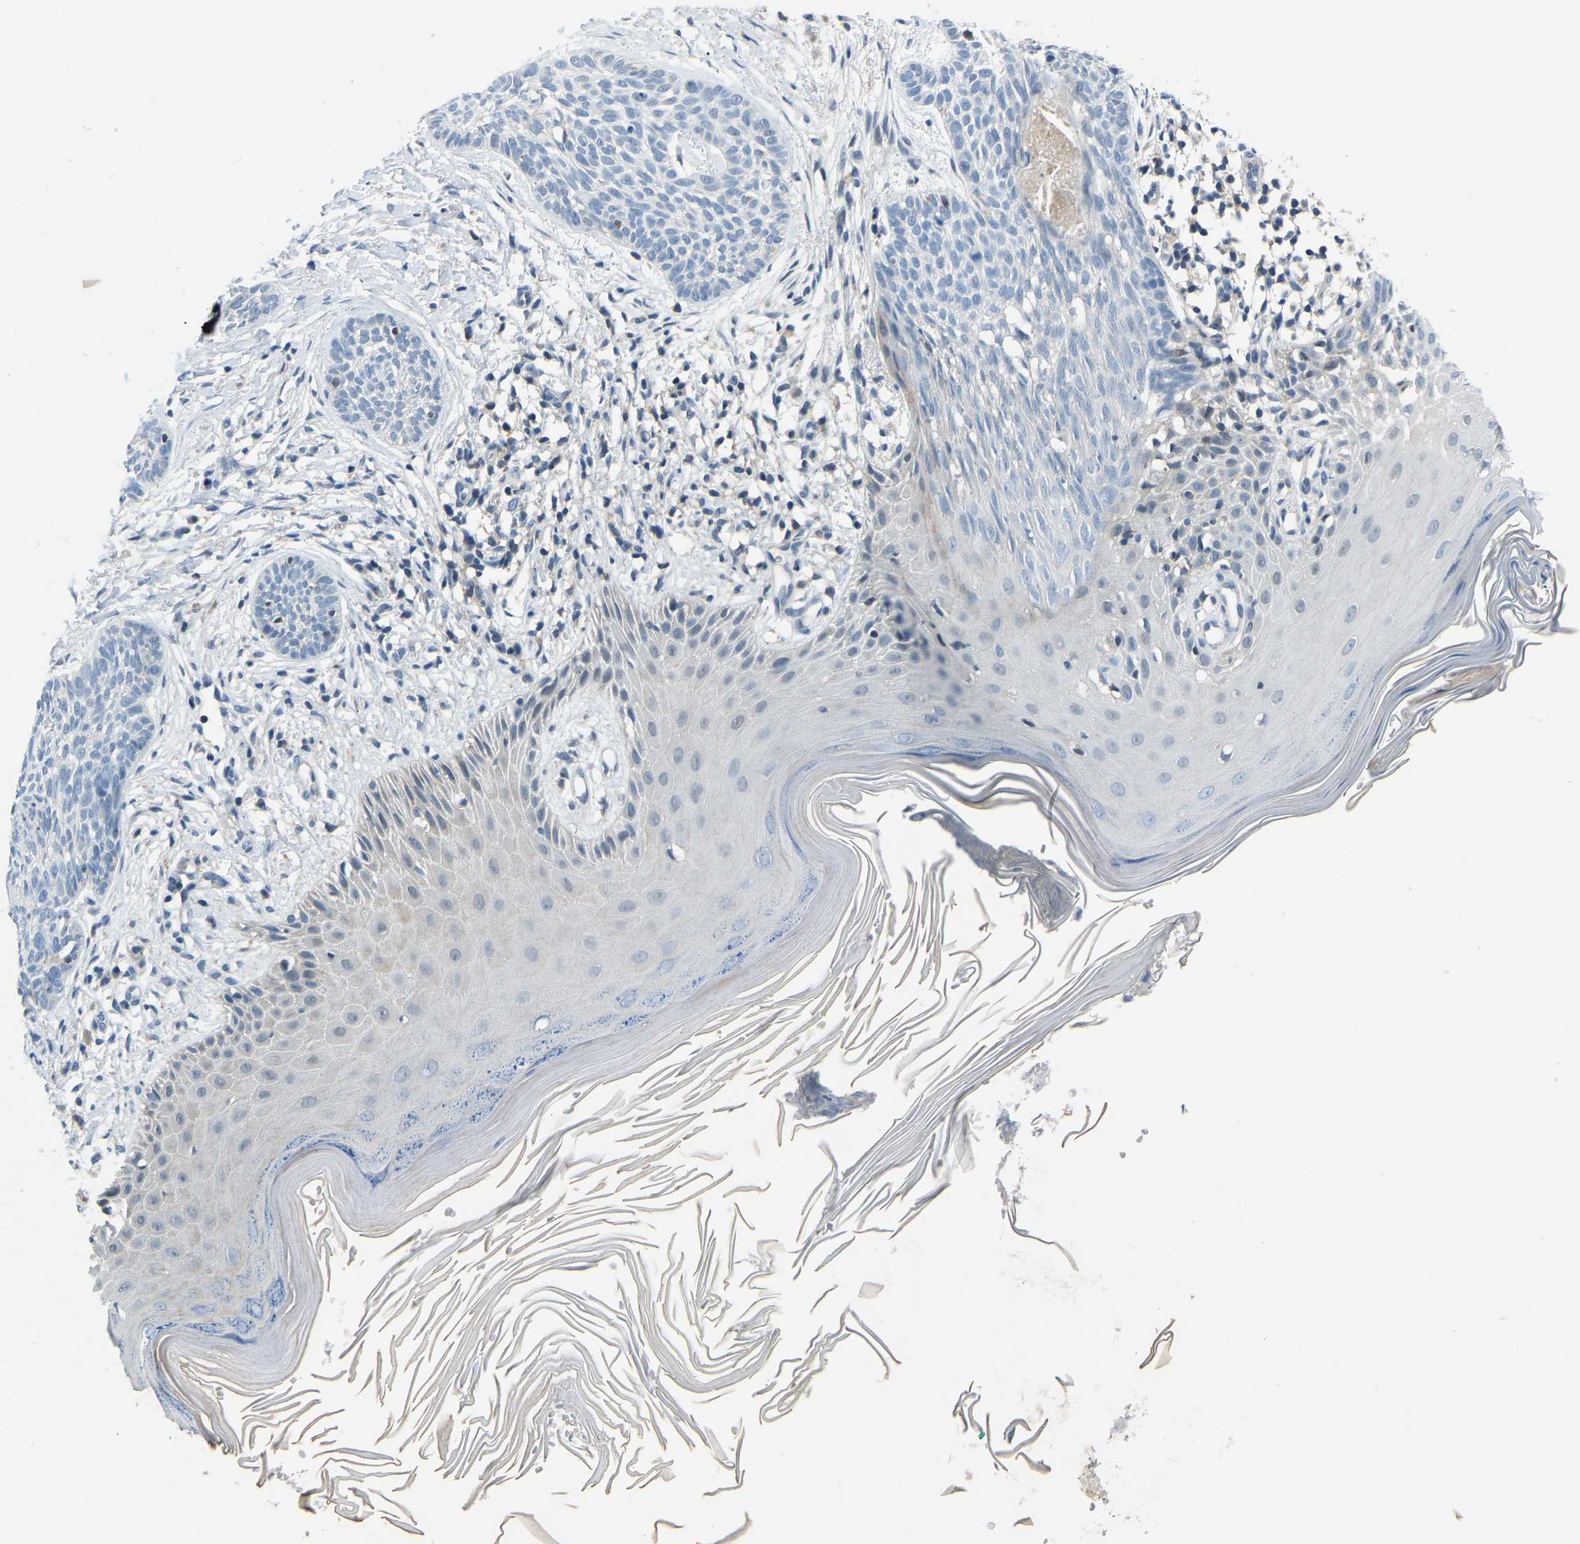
{"staining": {"intensity": "negative", "quantity": "none", "location": "none"}, "tissue": "skin cancer", "cell_type": "Tumor cells", "image_type": "cancer", "snomed": [{"axis": "morphology", "description": "Basal cell carcinoma"}, {"axis": "topography", "description": "Skin"}], "caption": "A photomicrograph of human skin cancer is negative for staining in tumor cells.", "gene": "XIRP1", "patient": {"sex": "female", "age": 59}}